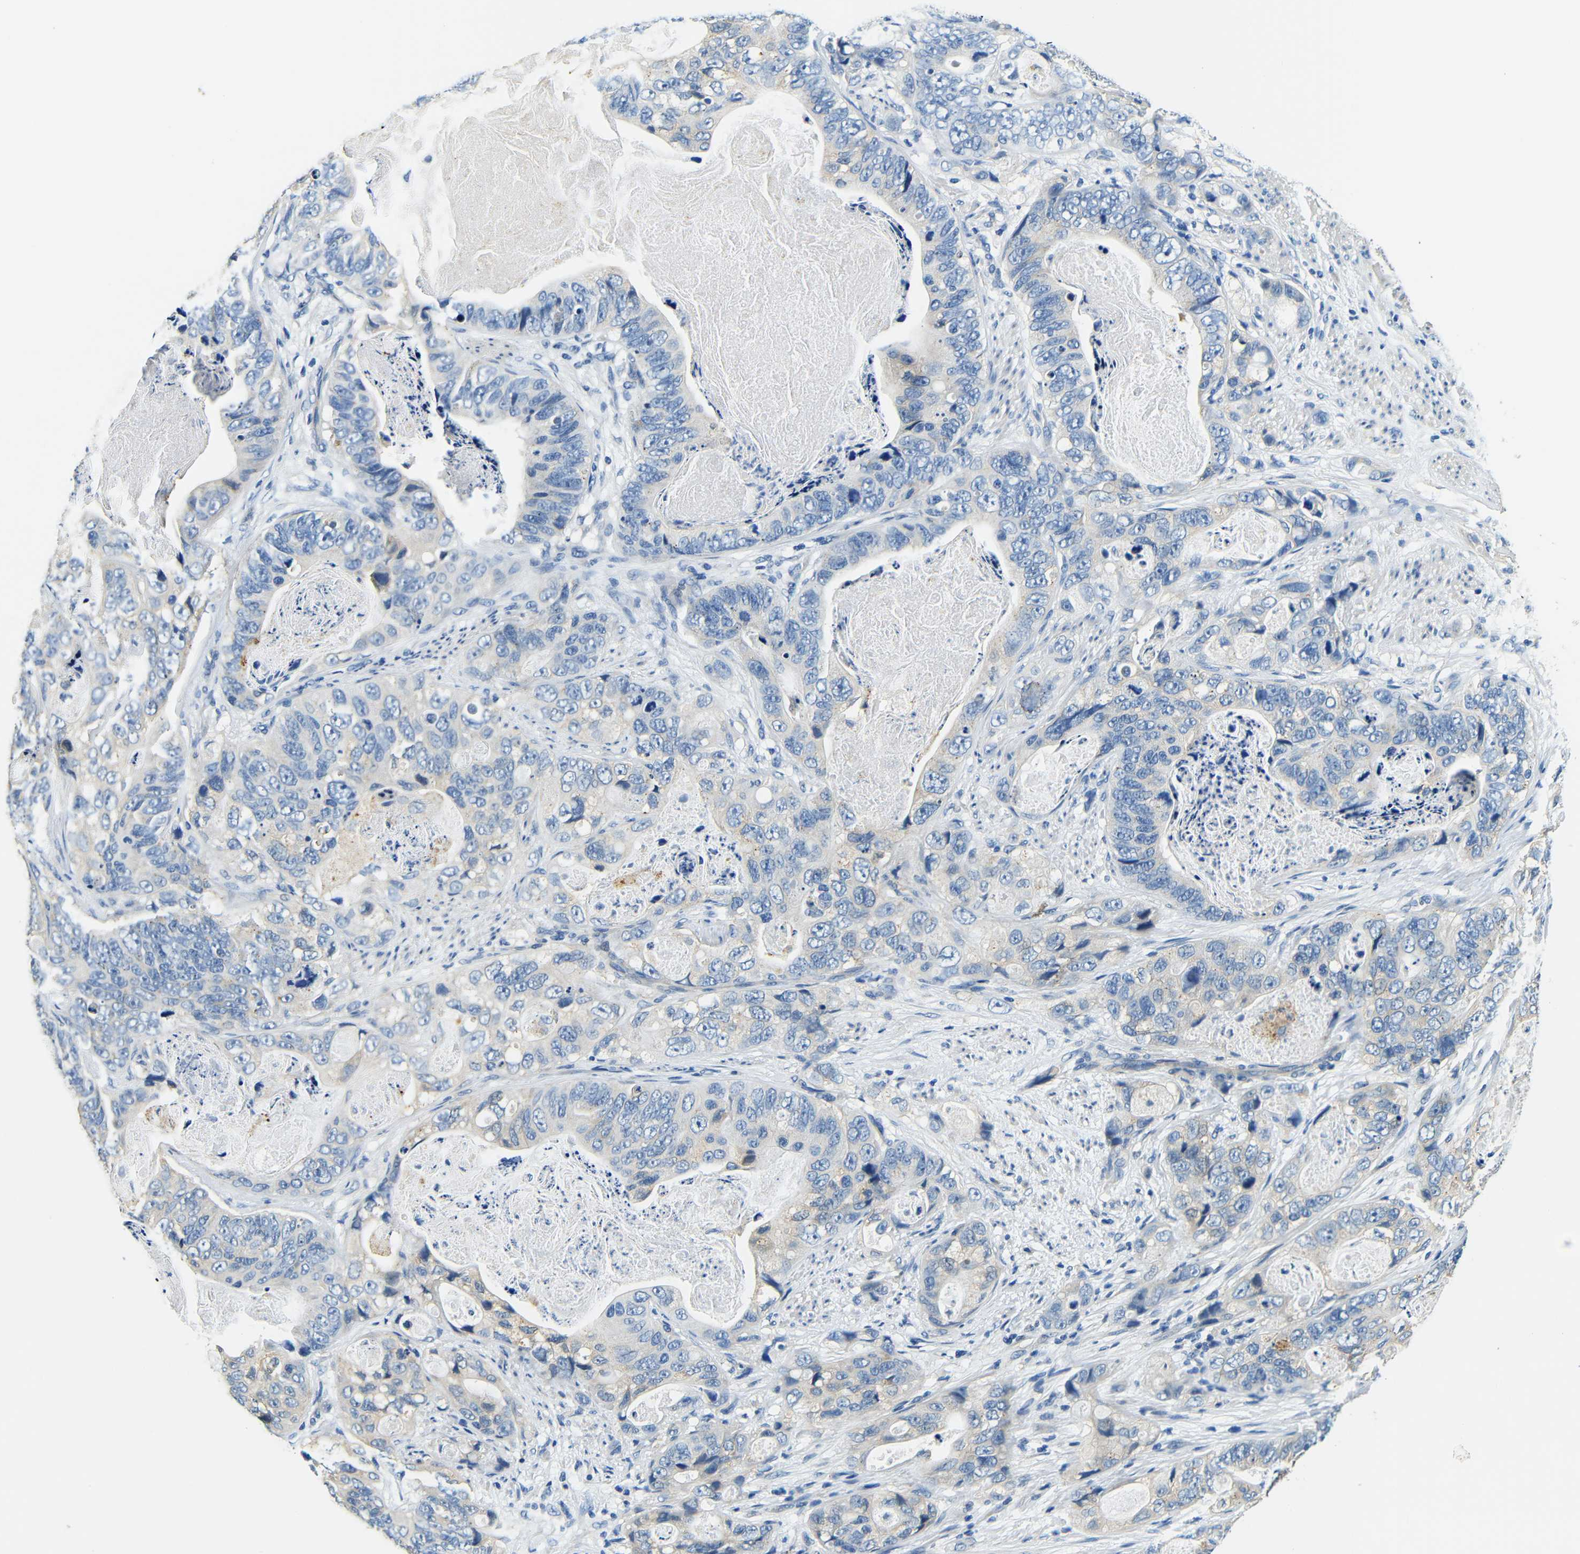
{"staining": {"intensity": "weak", "quantity": "<25%", "location": "cytoplasmic/membranous"}, "tissue": "stomach cancer", "cell_type": "Tumor cells", "image_type": "cancer", "snomed": [{"axis": "morphology", "description": "Adenocarcinoma, NOS"}, {"axis": "topography", "description": "Stomach"}], "caption": "This is a photomicrograph of immunohistochemistry staining of stomach cancer (adenocarcinoma), which shows no expression in tumor cells.", "gene": "FMO5", "patient": {"sex": "female", "age": 89}}